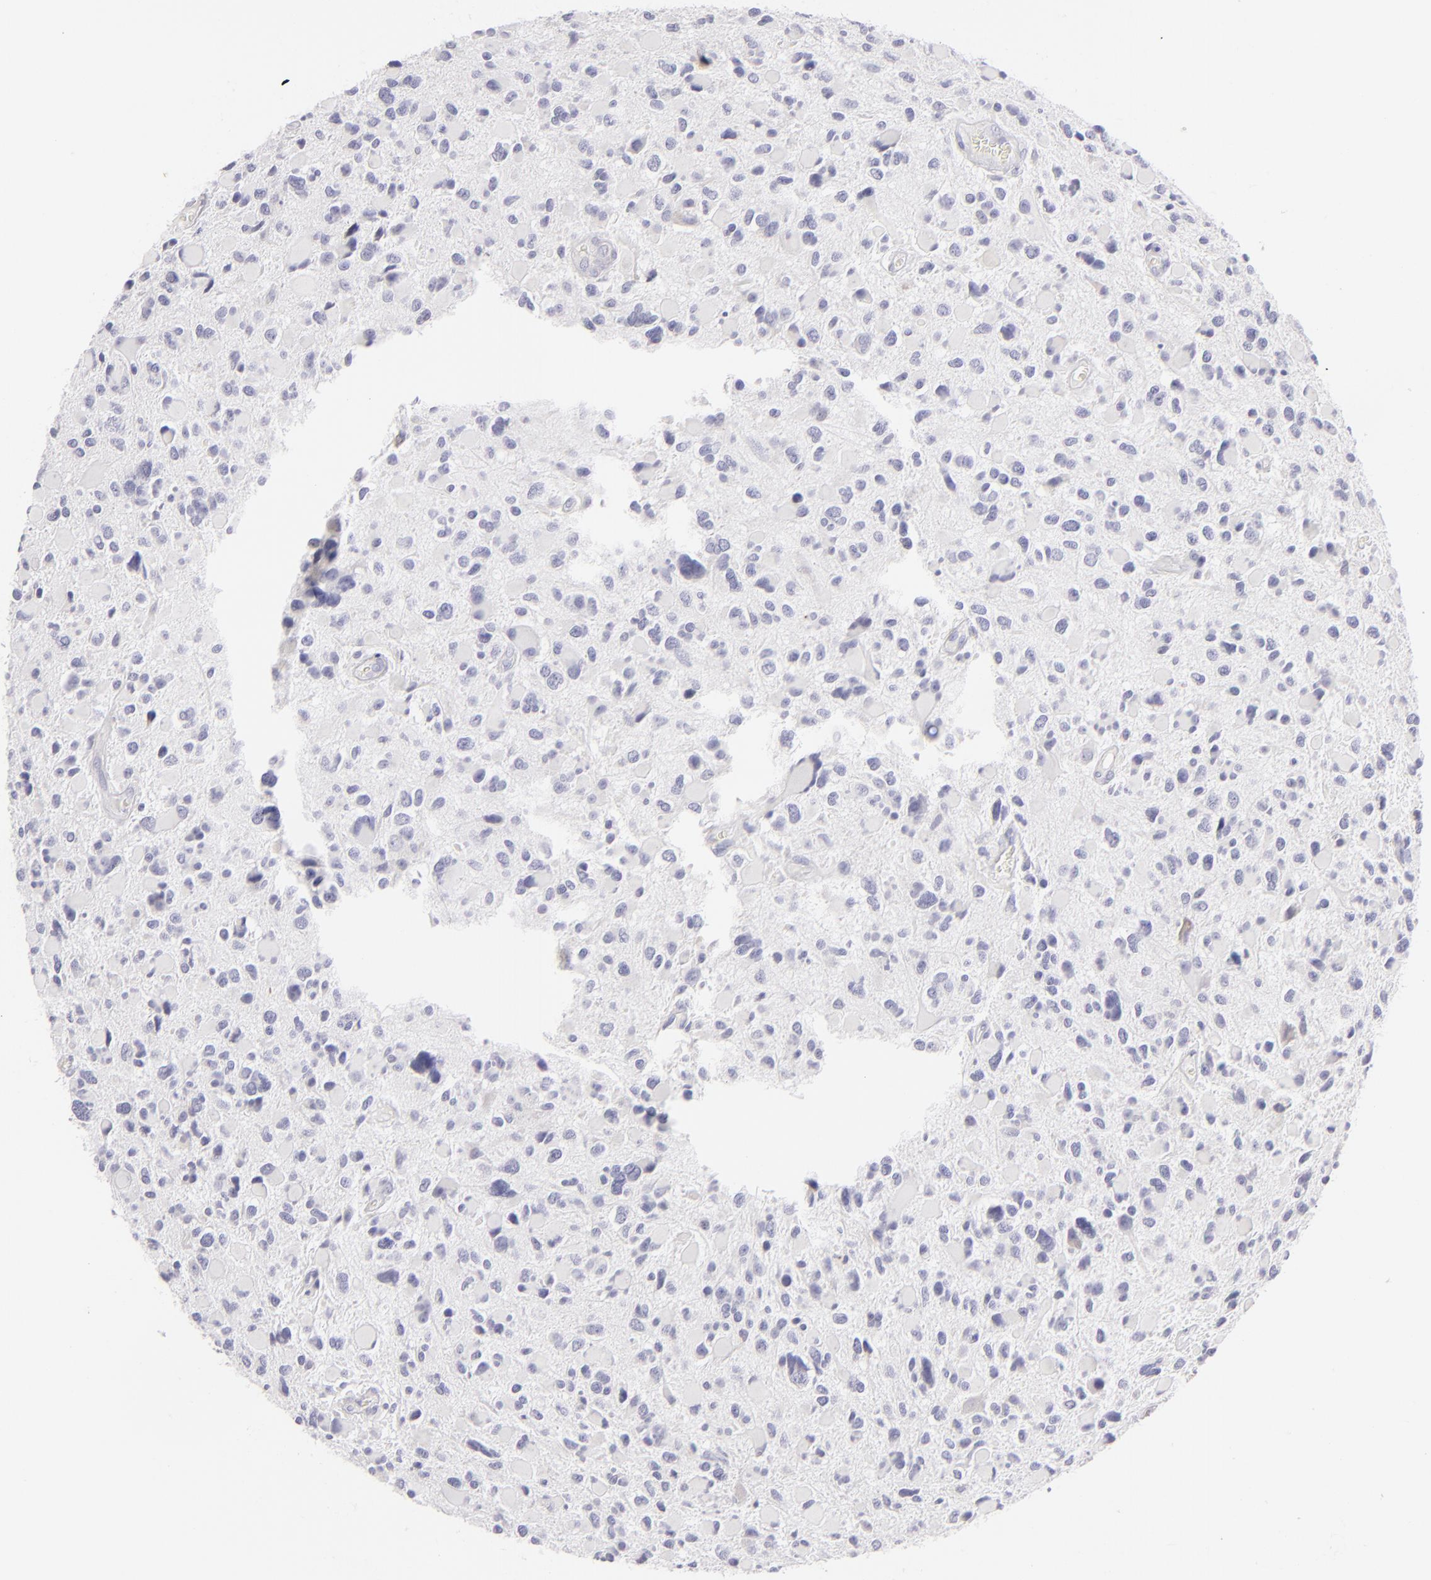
{"staining": {"intensity": "negative", "quantity": "none", "location": "none"}, "tissue": "glioma", "cell_type": "Tumor cells", "image_type": "cancer", "snomed": [{"axis": "morphology", "description": "Glioma, malignant, High grade"}, {"axis": "topography", "description": "Brain"}], "caption": "Immunohistochemistry (IHC) of human glioma displays no expression in tumor cells.", "gene": "CLDN4", "patient": {"sex": "female", "age": 37}}